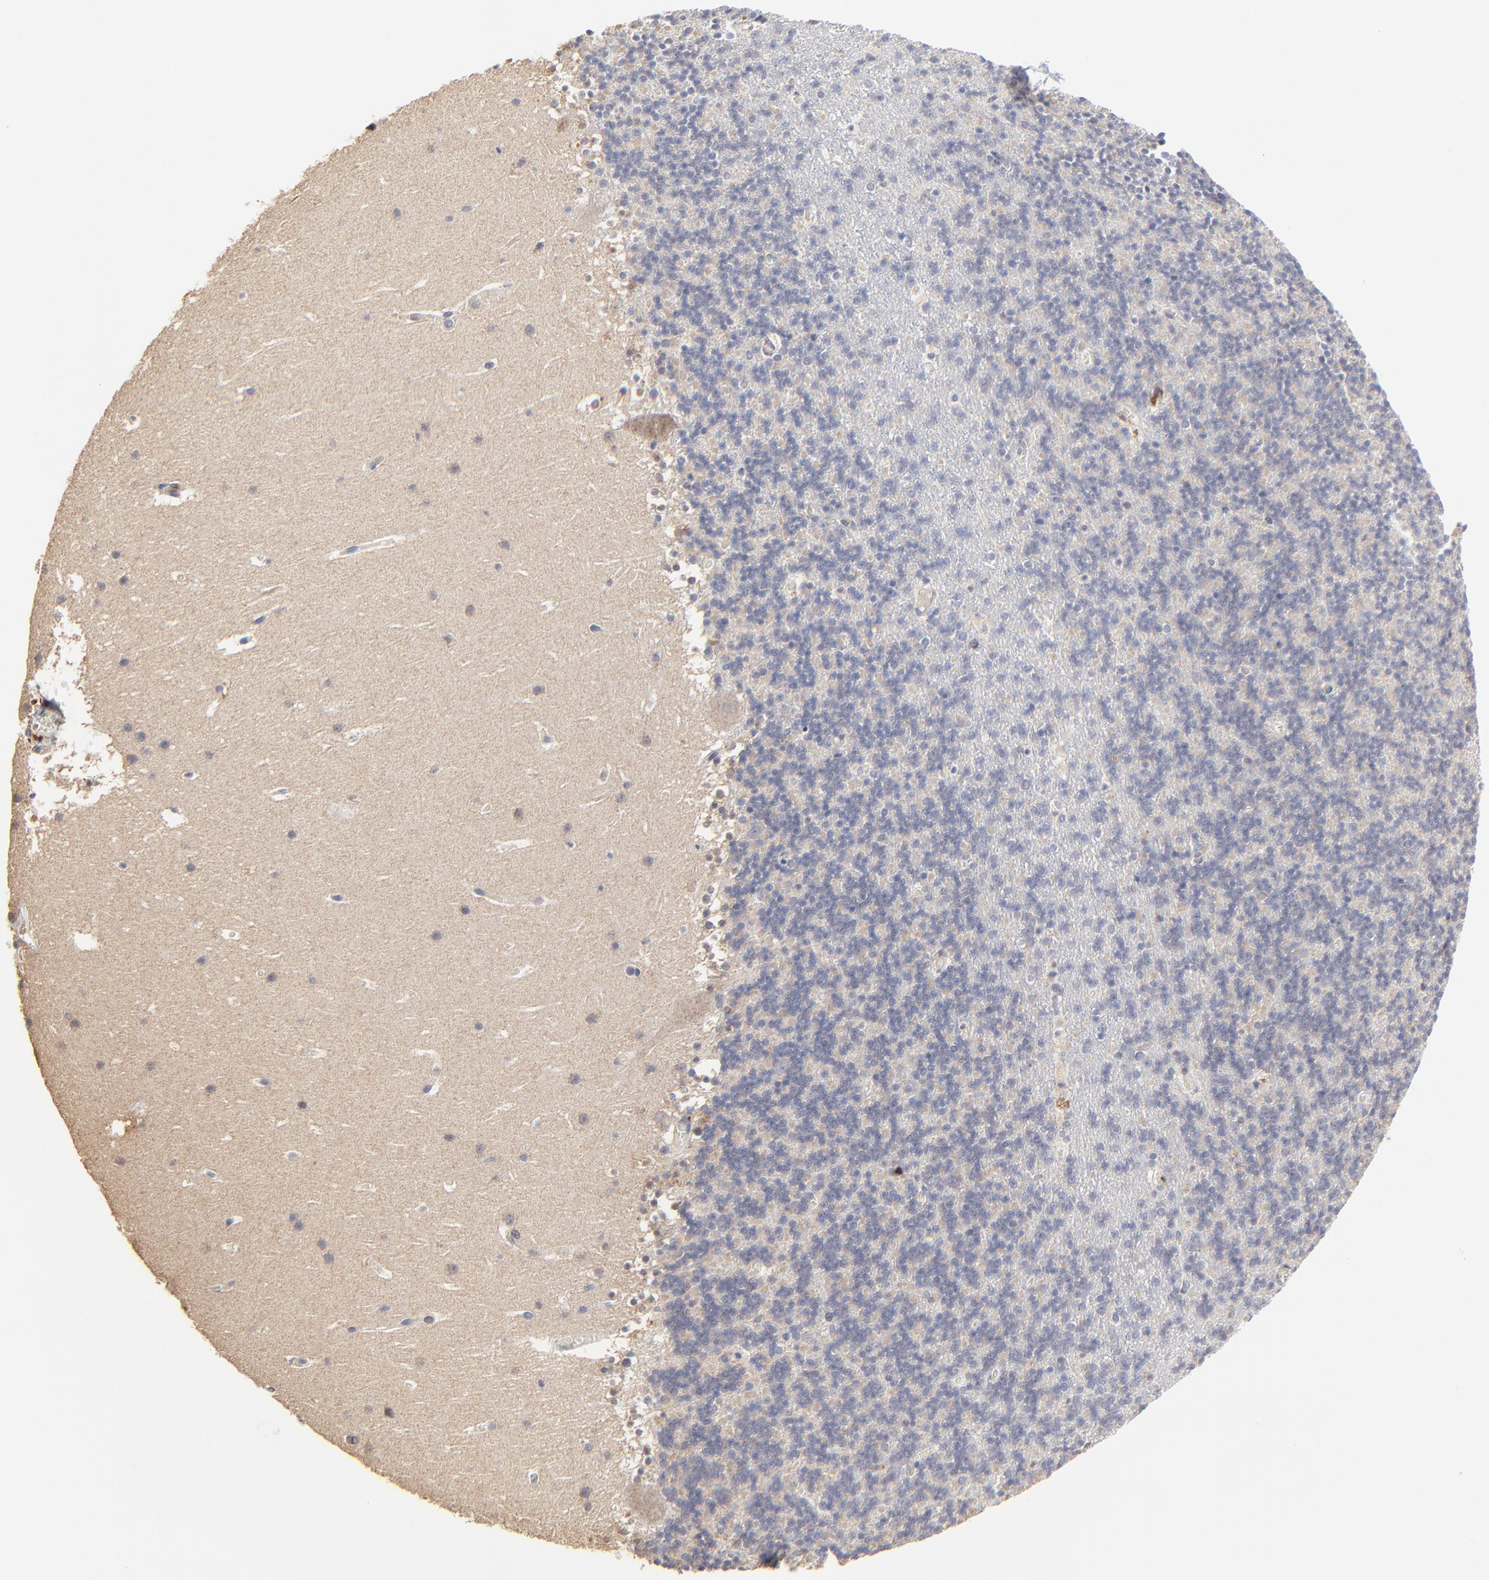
{"staining": {"intensity": "negative", "quantity": "none", "location": "none"}, "tissue": "cerebellum", "cell_type": "Cells in granular layer", "image_type": "normal", "snomed": [{"axis": "morphology", "description": "Normal tissue, NOS"}, {"axis": "topography", "description": "Cerebellum"}], "caption": "Immunohistochemical staining of benign cerebellum demonstrates no significant positivity in cells in granular layer.", "gene": "LGALS3", "patient": {"sex": "male", "age": 45}}